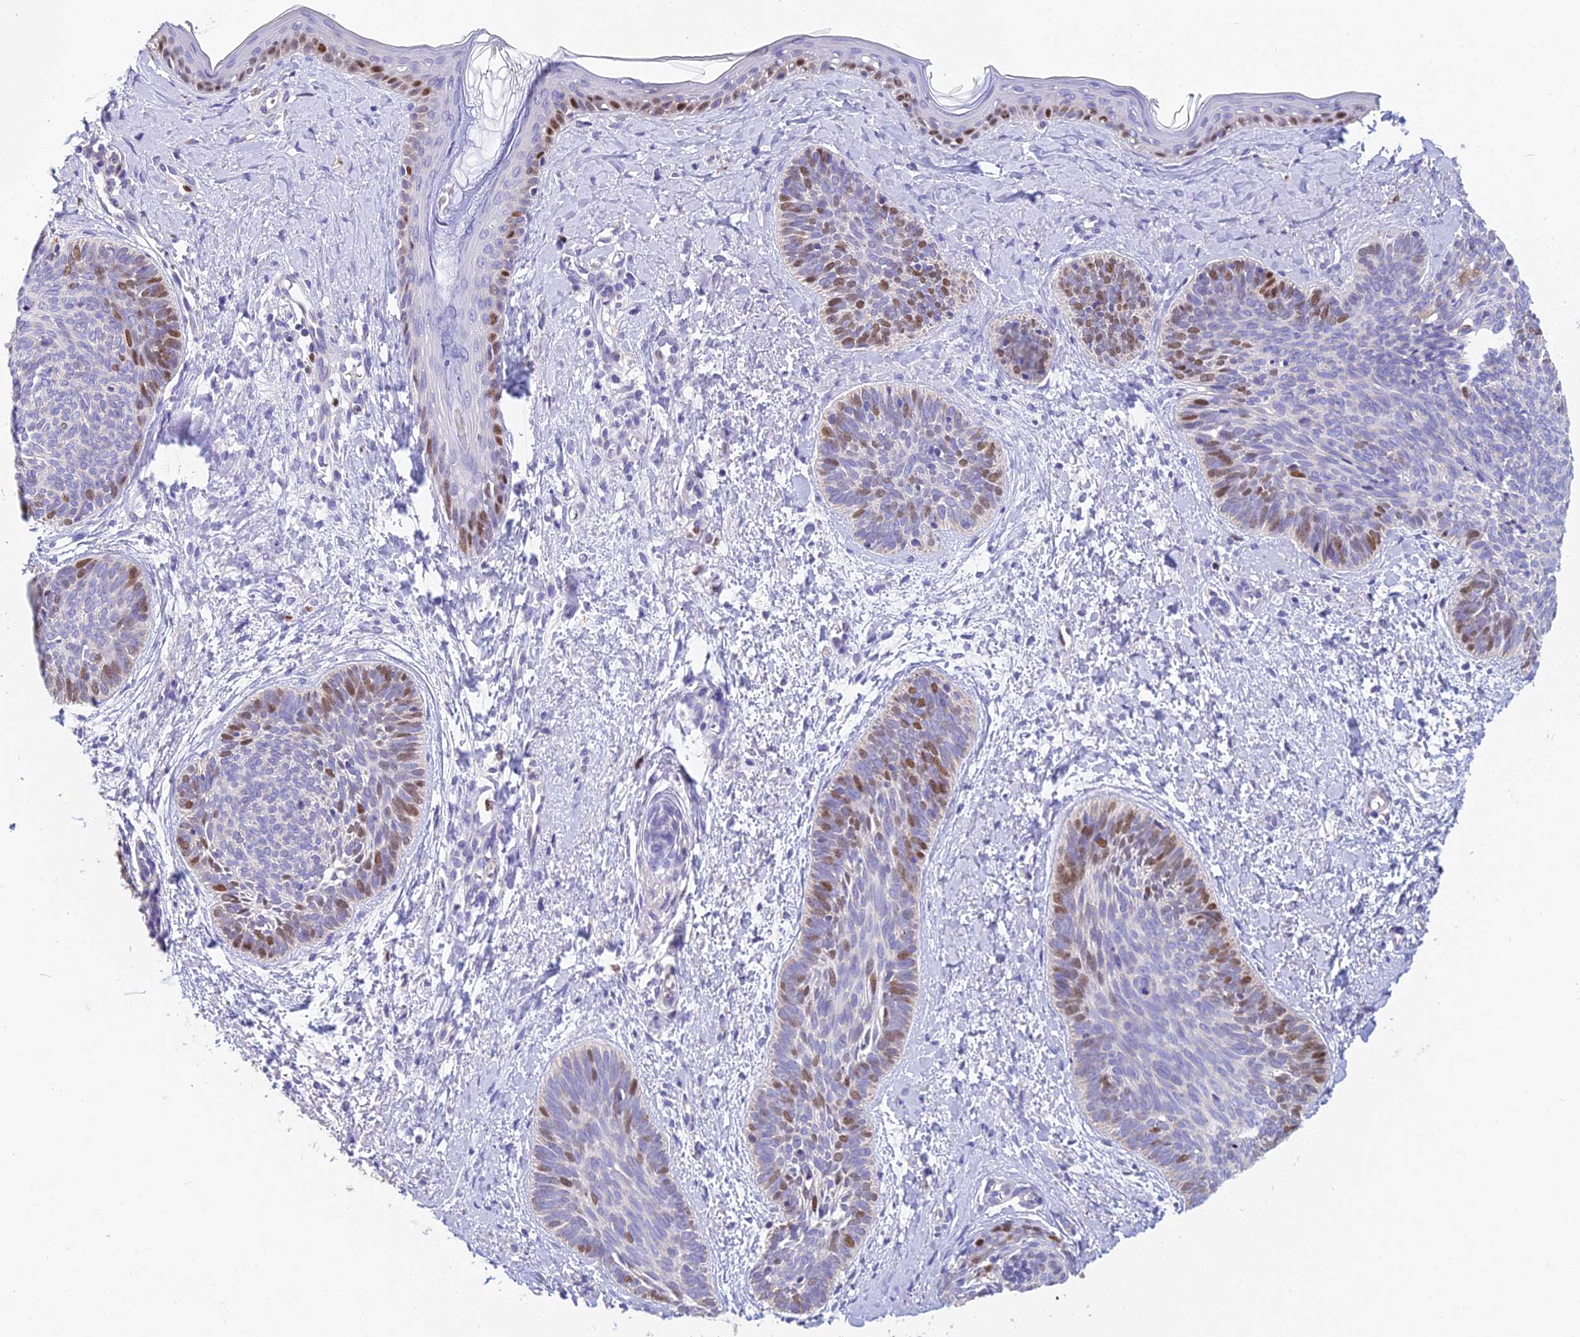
{"staining": {"intensity": "moderate", "quantity": "<25%", "location": "nuclear"}, "tissue": "skin cancer", "cell_type": "Tumor cells", "image_type": "cancer", "snomed": [{"axis": "morphology", "description": "Basal cell carcinoma"}, {"axis": "topography", "description": "Skin"}], "caption": "High-power microscopy captured an IHC image of skin basal cell carcinoma, revealing moderate nuclear staining in about <25% of tumor cells. (brown staining indicates protein expression, while blue staining denotes nuclei).", "gene": "MCM2", "patient": {"sex": "female", "age": 81}}